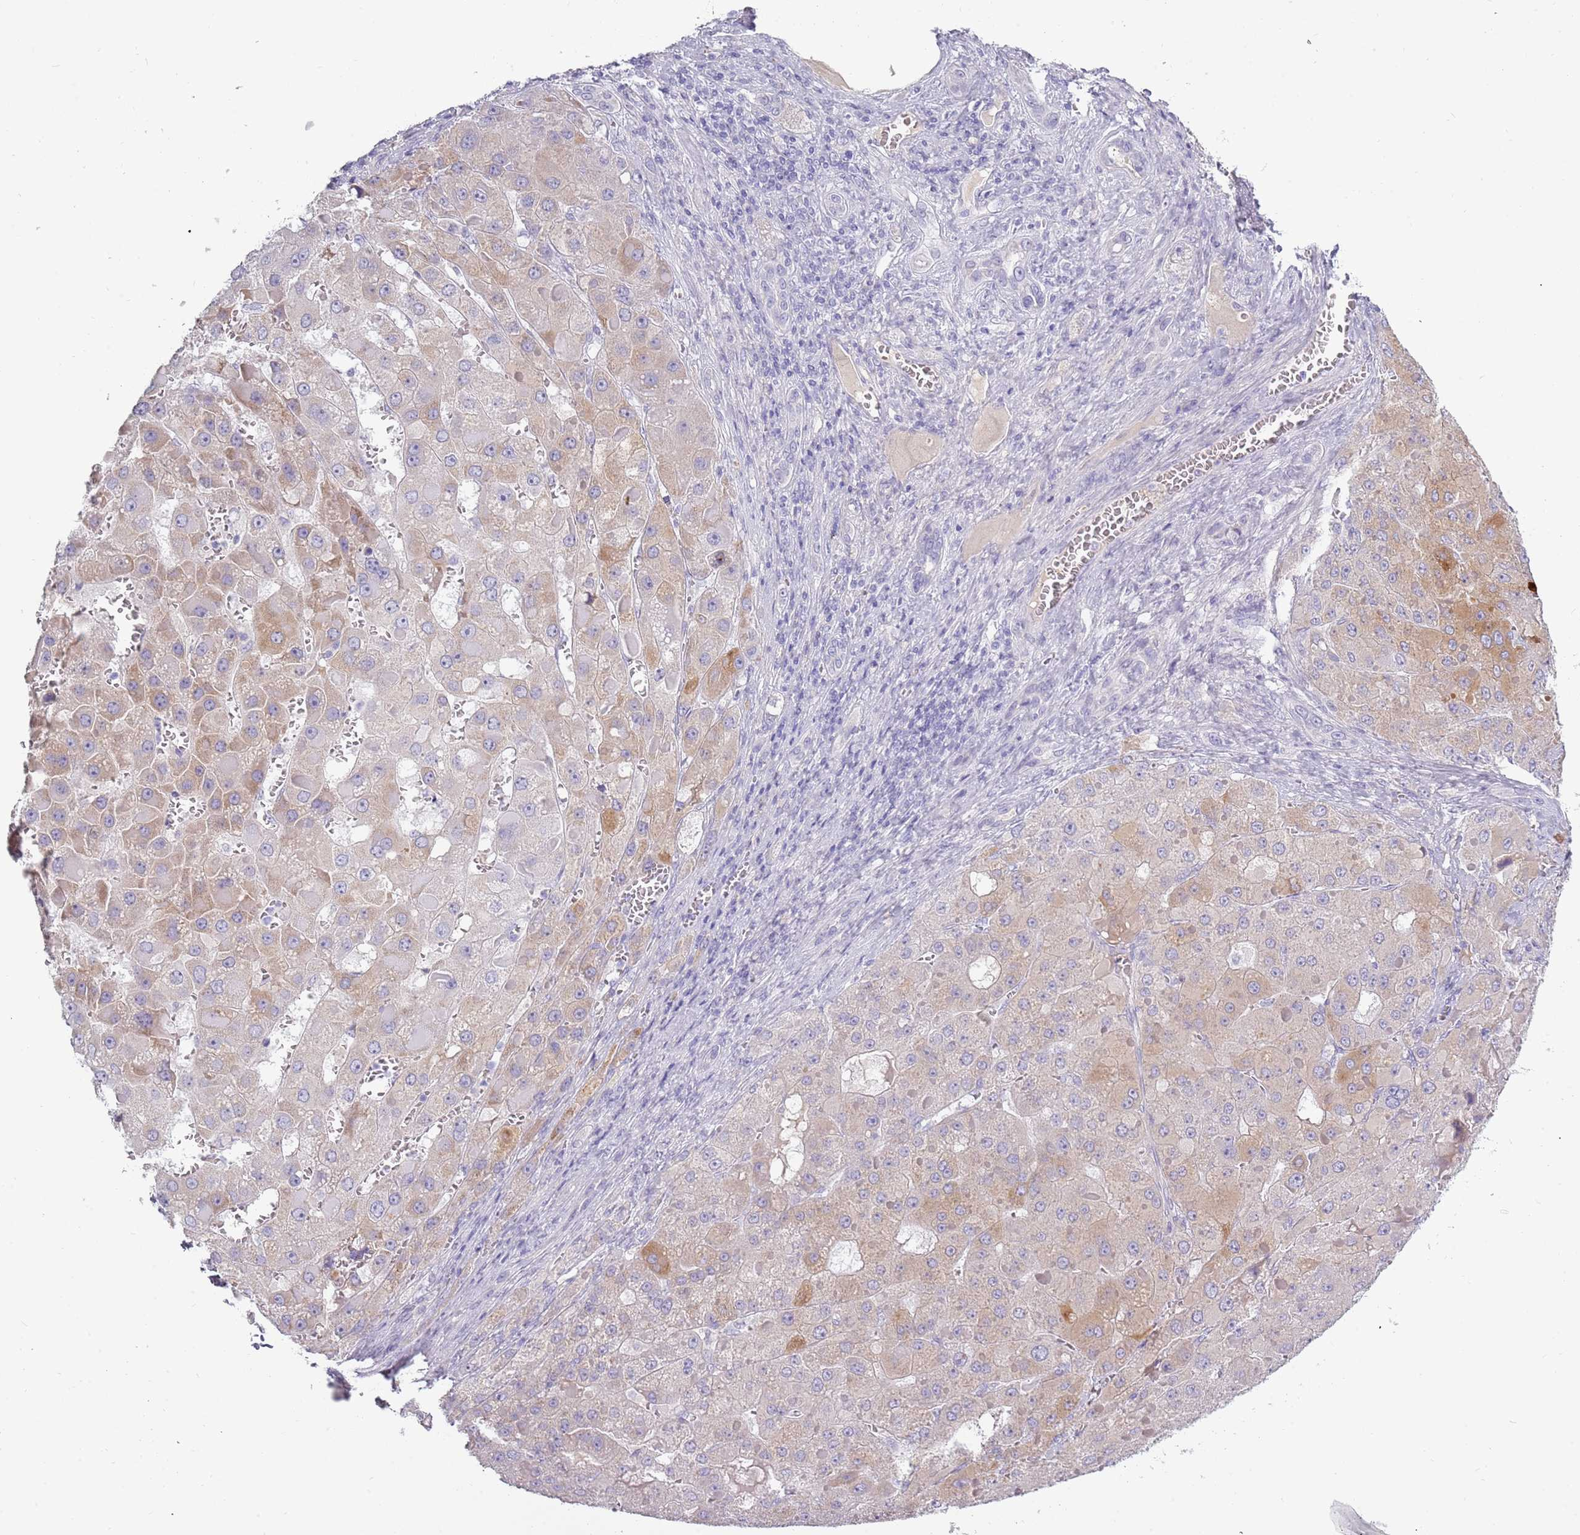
{"staining": {"intensity": "weak", "quantity": "<25%", "location": "cytoplasmic/membranous"}, "tissue": "liver cancer", "cell_type": "Tumor cells", "image_type": "cancer", "snomed": [{"axis": "morphology", "description": "Carcinoma, Hepatocellular, NOS"}, {"axis": "topography", "description": "Liver"}], "caption": "High power microscopy photomicrograph of an IHC image of liver hepatocellular carcinoma, revealing no significant expression in tumor cells. (DAB (3,3'-diaminobenzidine) immunohistochemistry, high magnification).", "gene": "TNFRSF6B", "patient": {"sex": "female", "age": 73}}